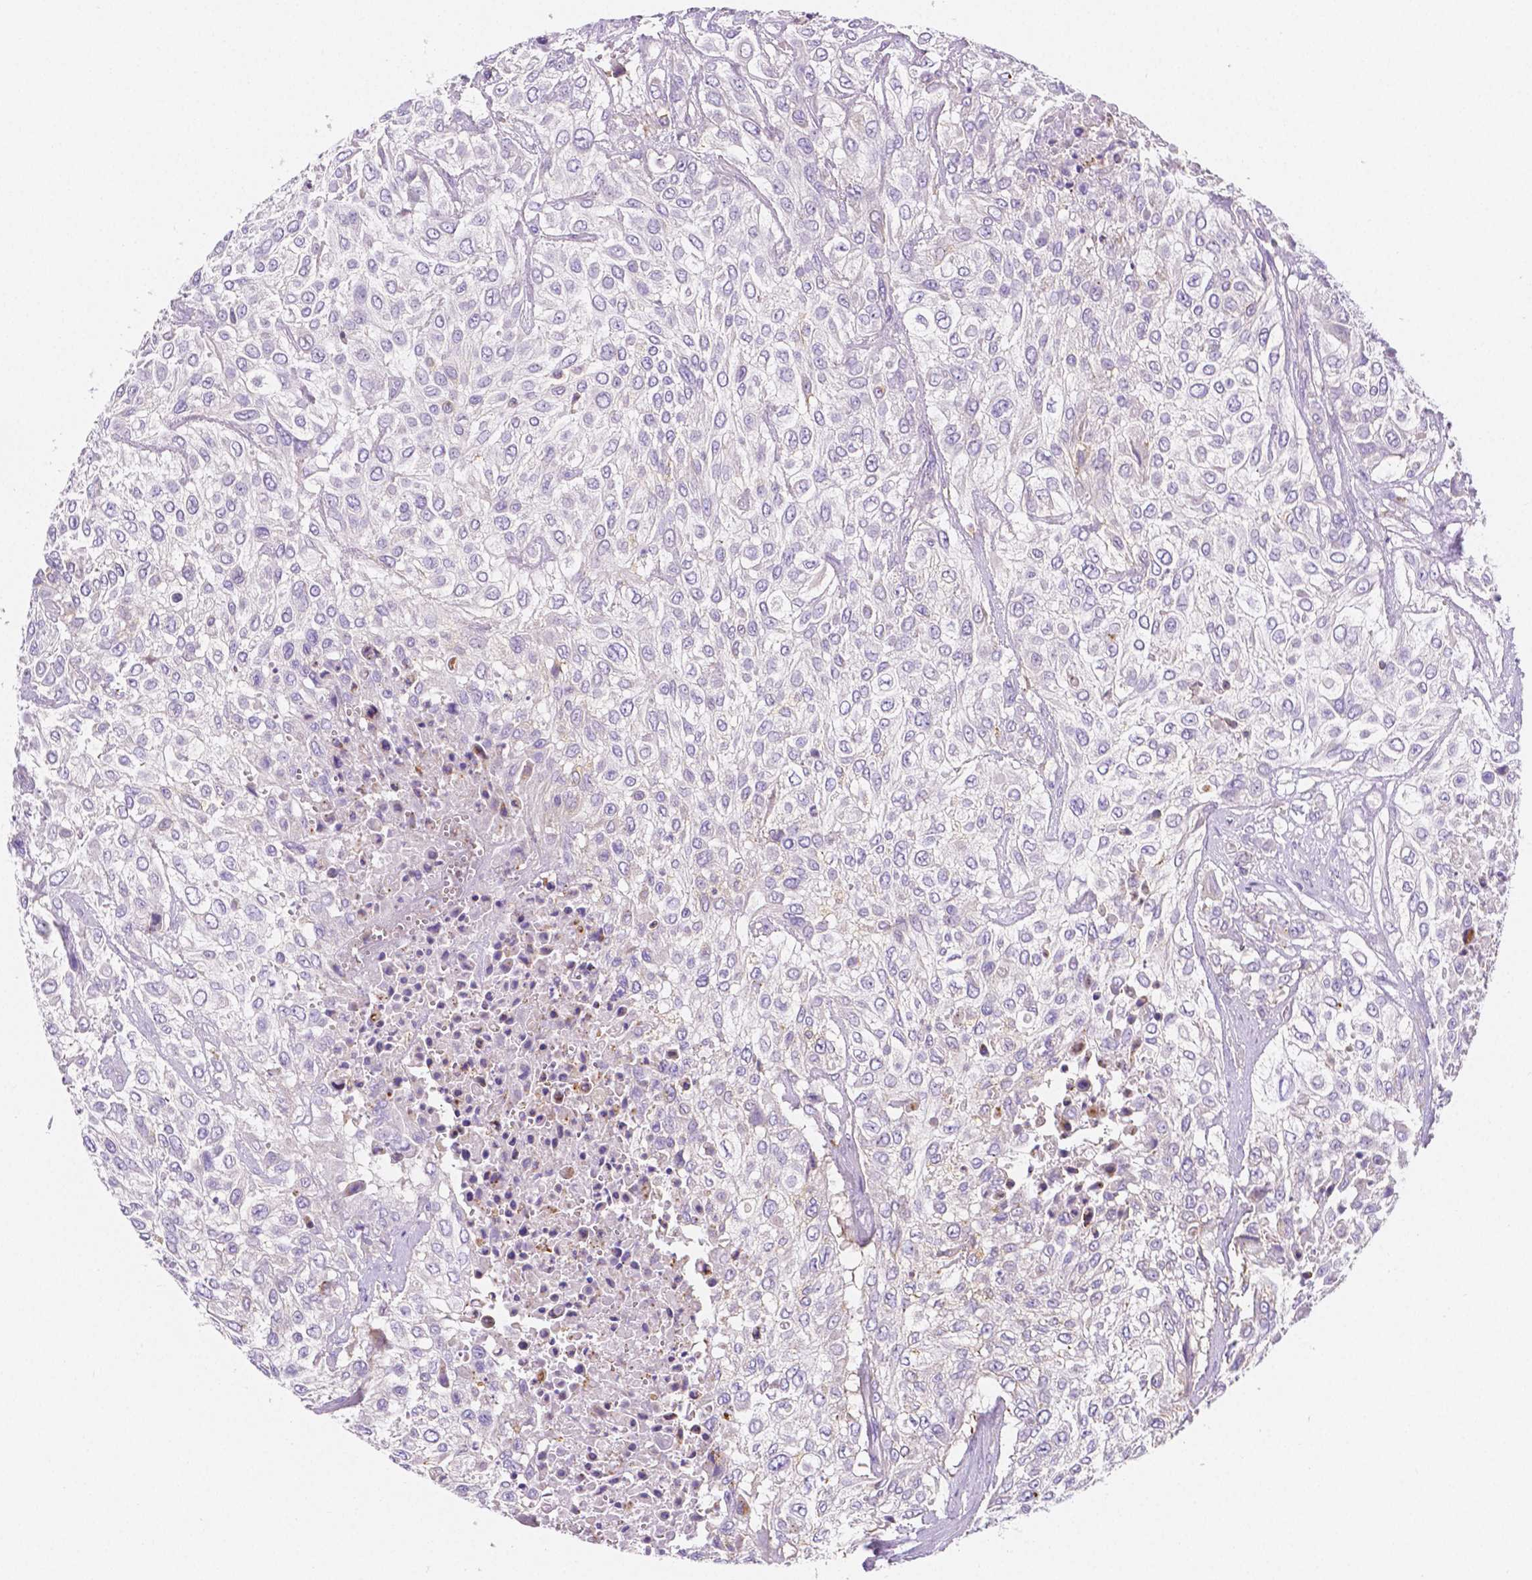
{"staining": {"intensity": "negative", "quantity": "none", "location": "none"}, "tissue": "urothelial cancer", "cell_type": "Tumor cells", "image_type": "cancer", "snomed": [{"axis": "morphology", "description": "Urothelial carcinoma, High grade"}, {"axis": "topography", "description": "Urinary bladder"}], "caption": "The photomicrograph displays no staining of tumor cells in urothelial cancer.", "gene": "GABRD", "patient": {"sex": "male", "age": 57}}